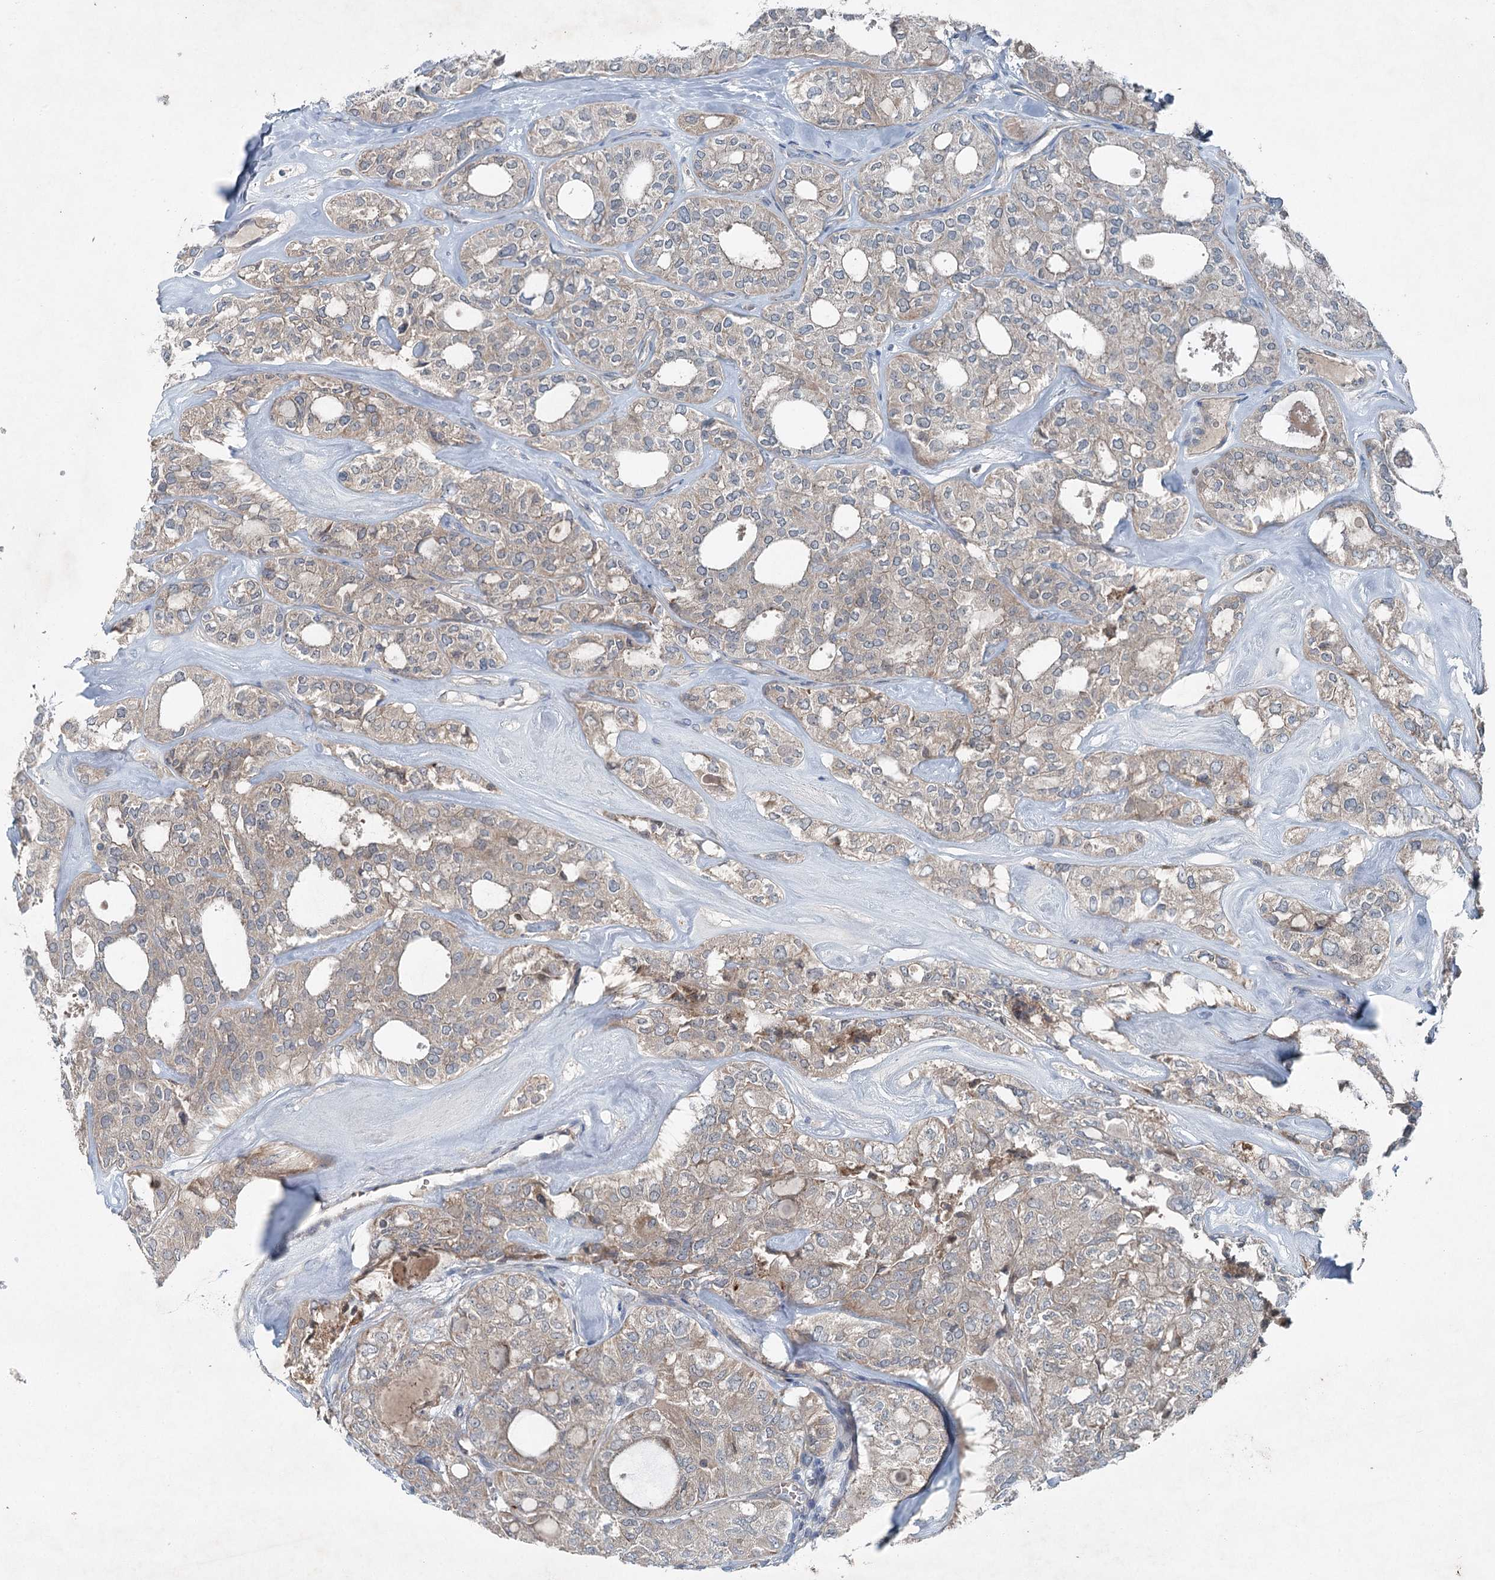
{"staining": {"intensity": "negative", "quantity": "none", "location": "none"}, "tissue": "thyroid cancer", "cell_type": "Tumor cells", "image_type": "cancer", "snomed": [{"axis": "morphology", "description": "Follicular adenoma carcinoma, NOS"}, {"axis": "topography", "description": "Thyroid gland"}], "caption": "Thyroid follicular adenoma carcinoma was stained to show a protein in brown. There is no significant expression in tumor cells. Brightfield microscopy of IHC stained with DAB (brown) and hematoxylin (blue), captured at high magnification.", "gene": "CHCHD5", "patient": {"sex": "male", "age": 75}}